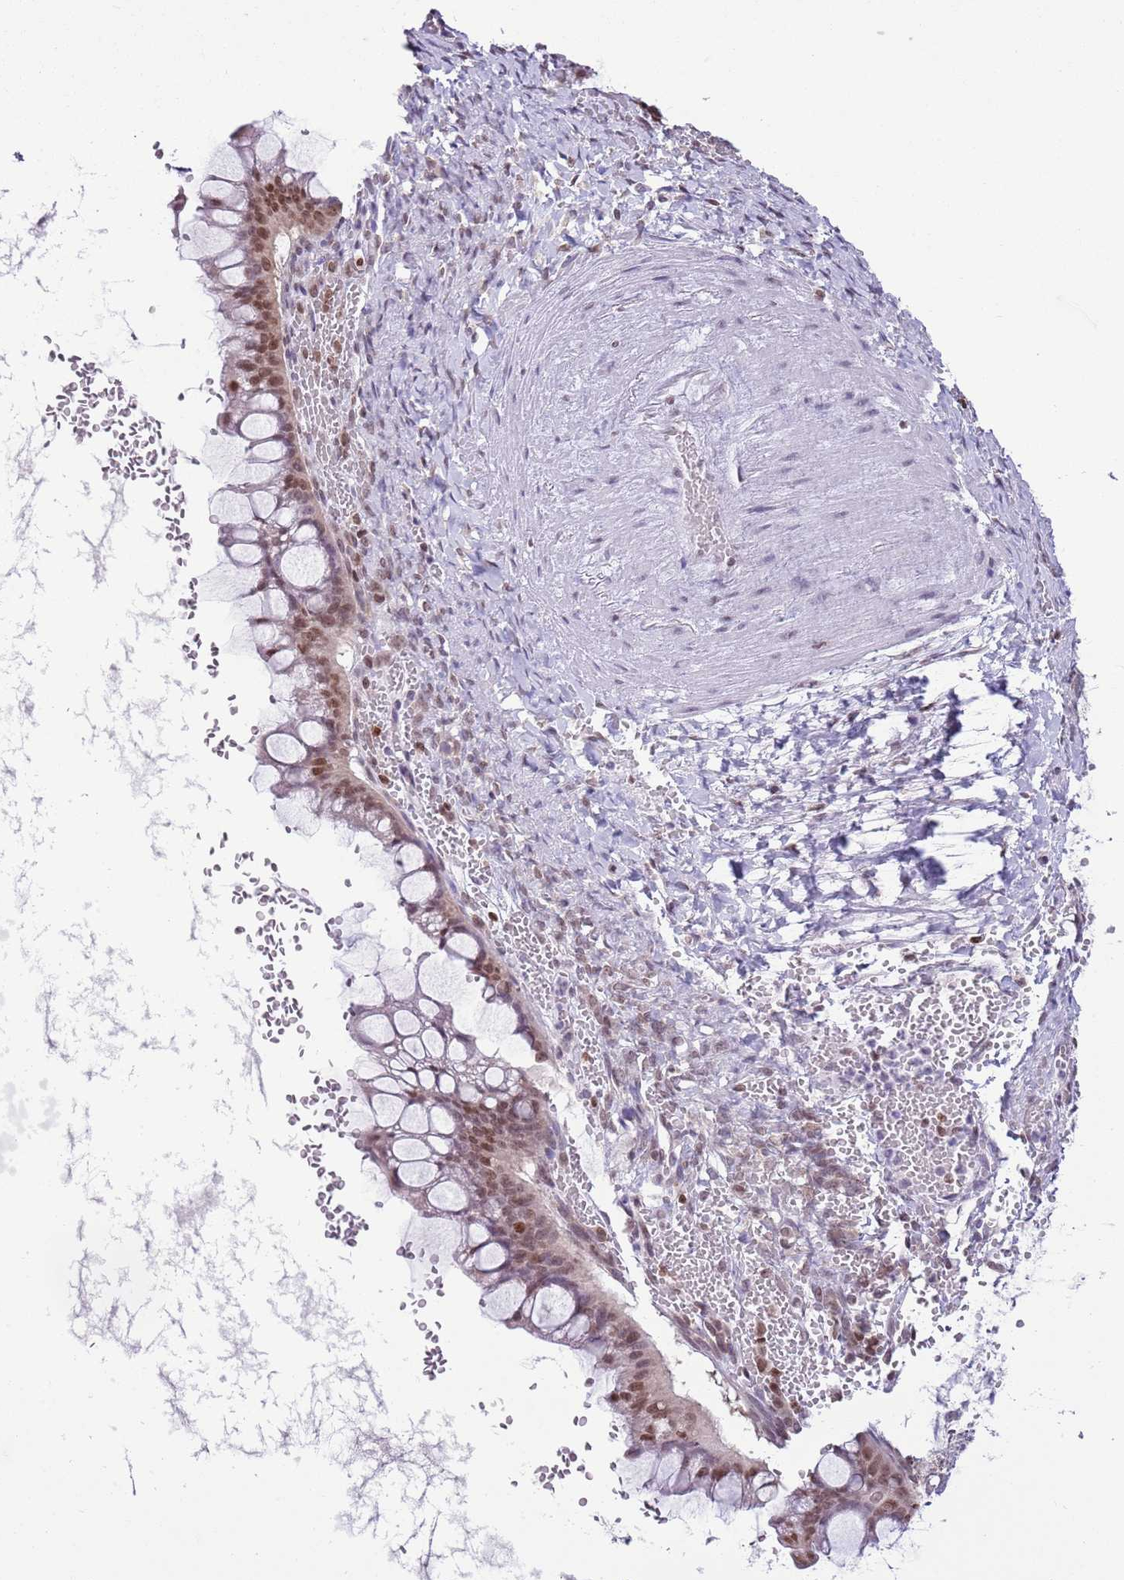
{"staining": {"intensity": "strong", "quantity": ">75%", "location": "nuclear"}, "tissue": "ovarian cancer", "cell_type": "Tumor cells", "image_type": "cancer", "snomed": [{"axis": "morphology", "description": "Cystadenocarcinoma, mucinous, NOS"}, {"axis": "topography", "description": "Ovary"}], "caption": "Approximately >75% of tumor cells in human ovarian cancer reveal strong nuclear protein positivity as visualized by brown immunohistochemical staining.", "gene": "SELENOH", "patient": {"sex": "female", "age": 73}}